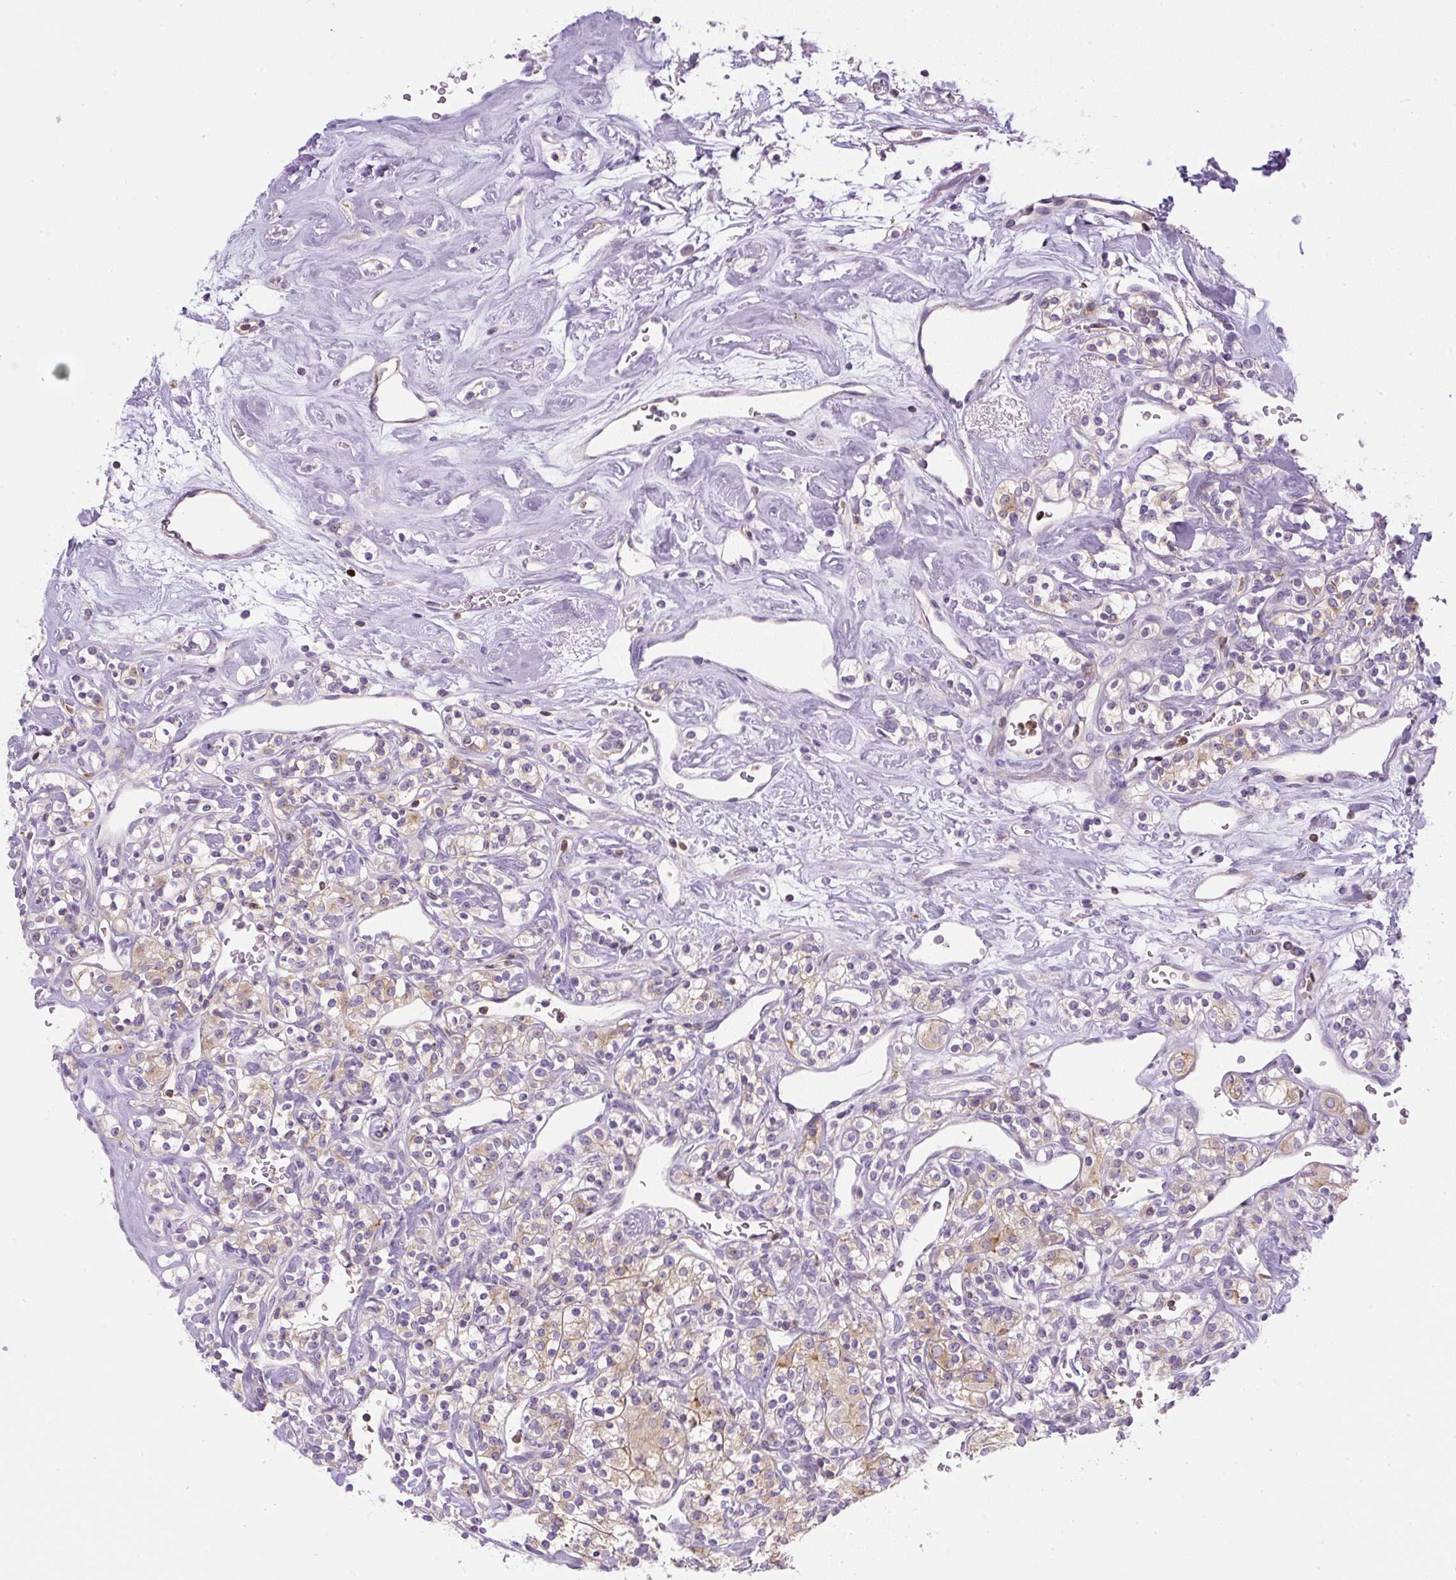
{"staining": {"intensity": "weak", "quantity": "25%-75%", "location": "cytoplasmic/membranous"}, "tissue": "renal cancer", "cell_type": "Tumor cells", "image_type": "cancer", "snomed": [{"axis": "morphology", "description": "Adenocarcinoma, NOS"}, {"axis": "topography", "description": "Kidney"}], "caption": "Immunohistochemical staining of renal cancer displays weak cytoplasmic/membranous protein expression in about 25%-75% of tumor cells.", "gene": "PIP5KL1", "patient": {"sex": "male", "age": 77}}